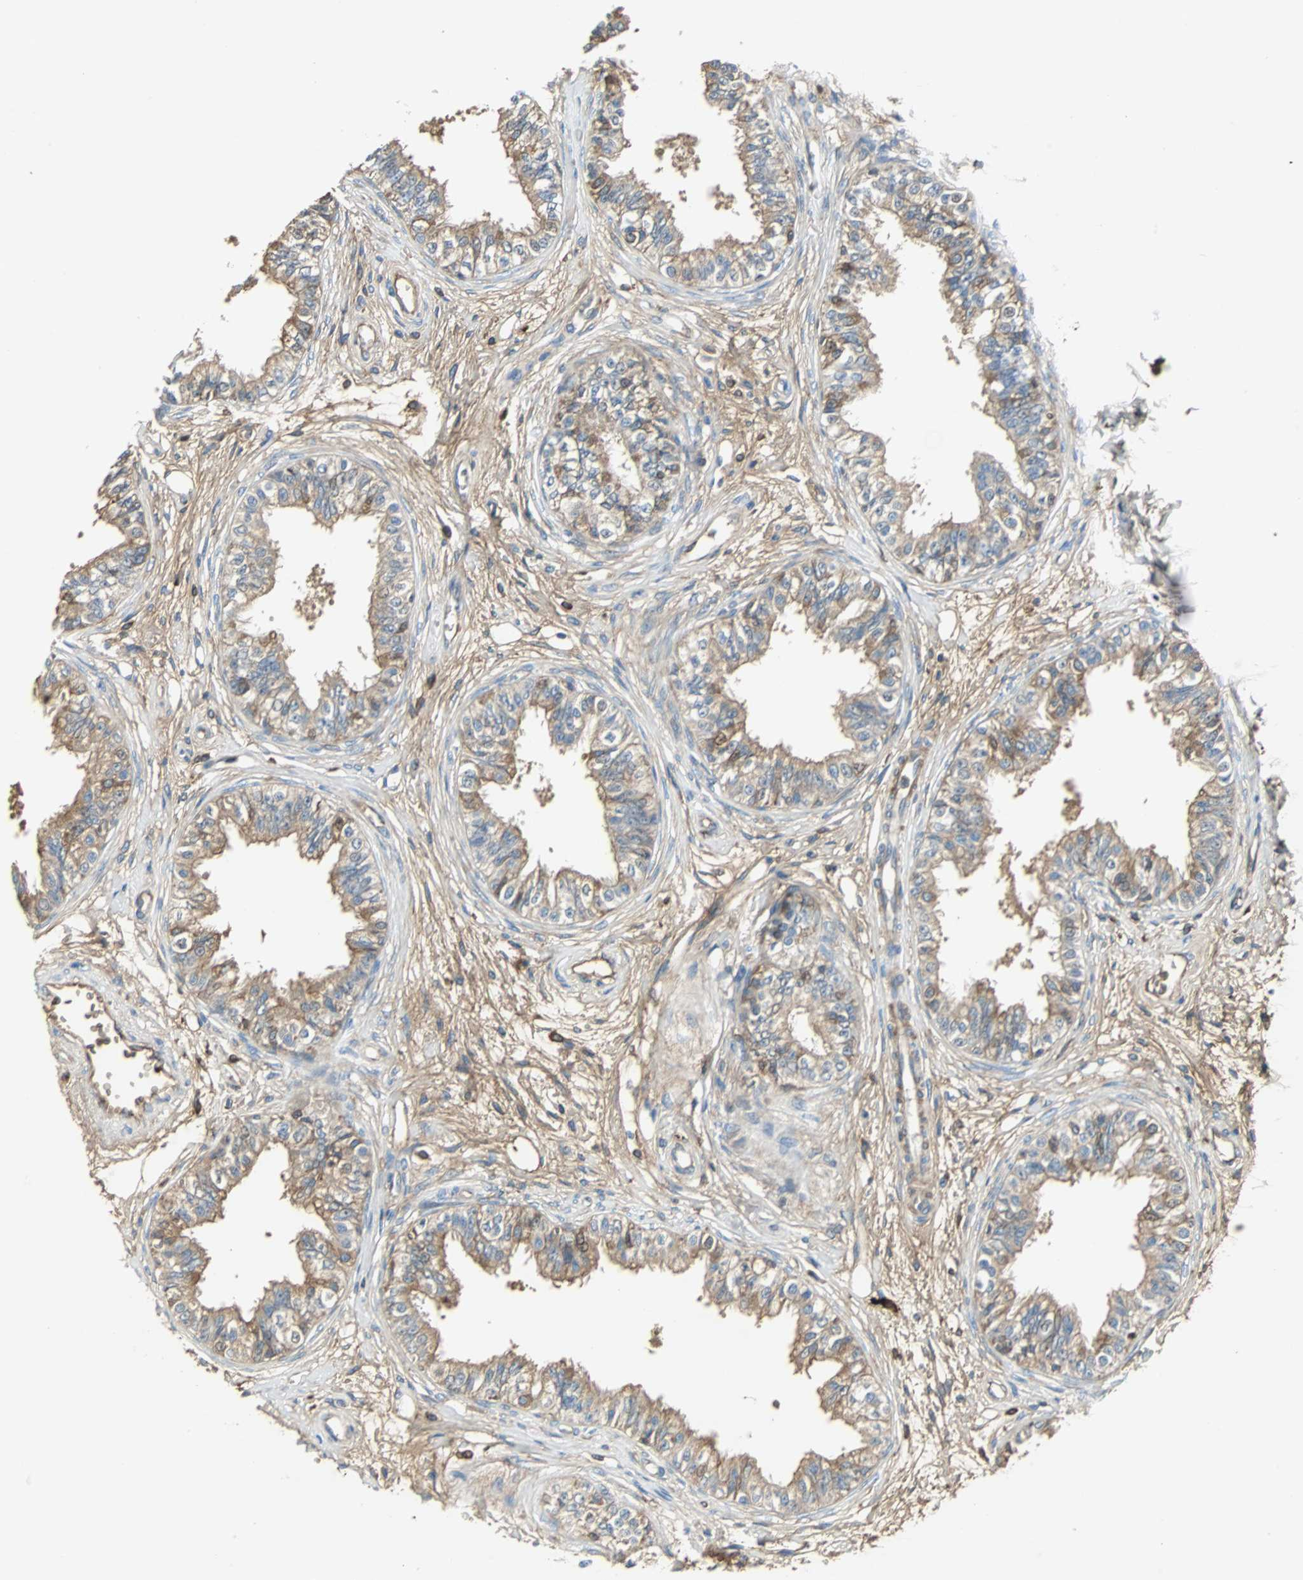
{"staining": {"intensity": "weak", "quantity": "25%-75%", "location": "cytoplasmic/membranous"}, "tissue": "epididymis", "cell_type": "Glandular cells", "image_type": "normal", "snomed": [{"axis": "morphology", "description": "Normal tissue, NOS"}, {"axis": "morphology", "description": "Adenocarcinoma, metastatic, NOS"}, {"axis": "topography", "description": "Testis"}, {"axis": "topography", "description": "Epididymis"}], "caption": "Immunohistochemical staining of normal human epididymis shows weak cytoplasmic/membranous protein positivity in about 25%-75% of glandular cells.", "gene": "IGHA1", "patient": {"sex": "male", "age": 26}}